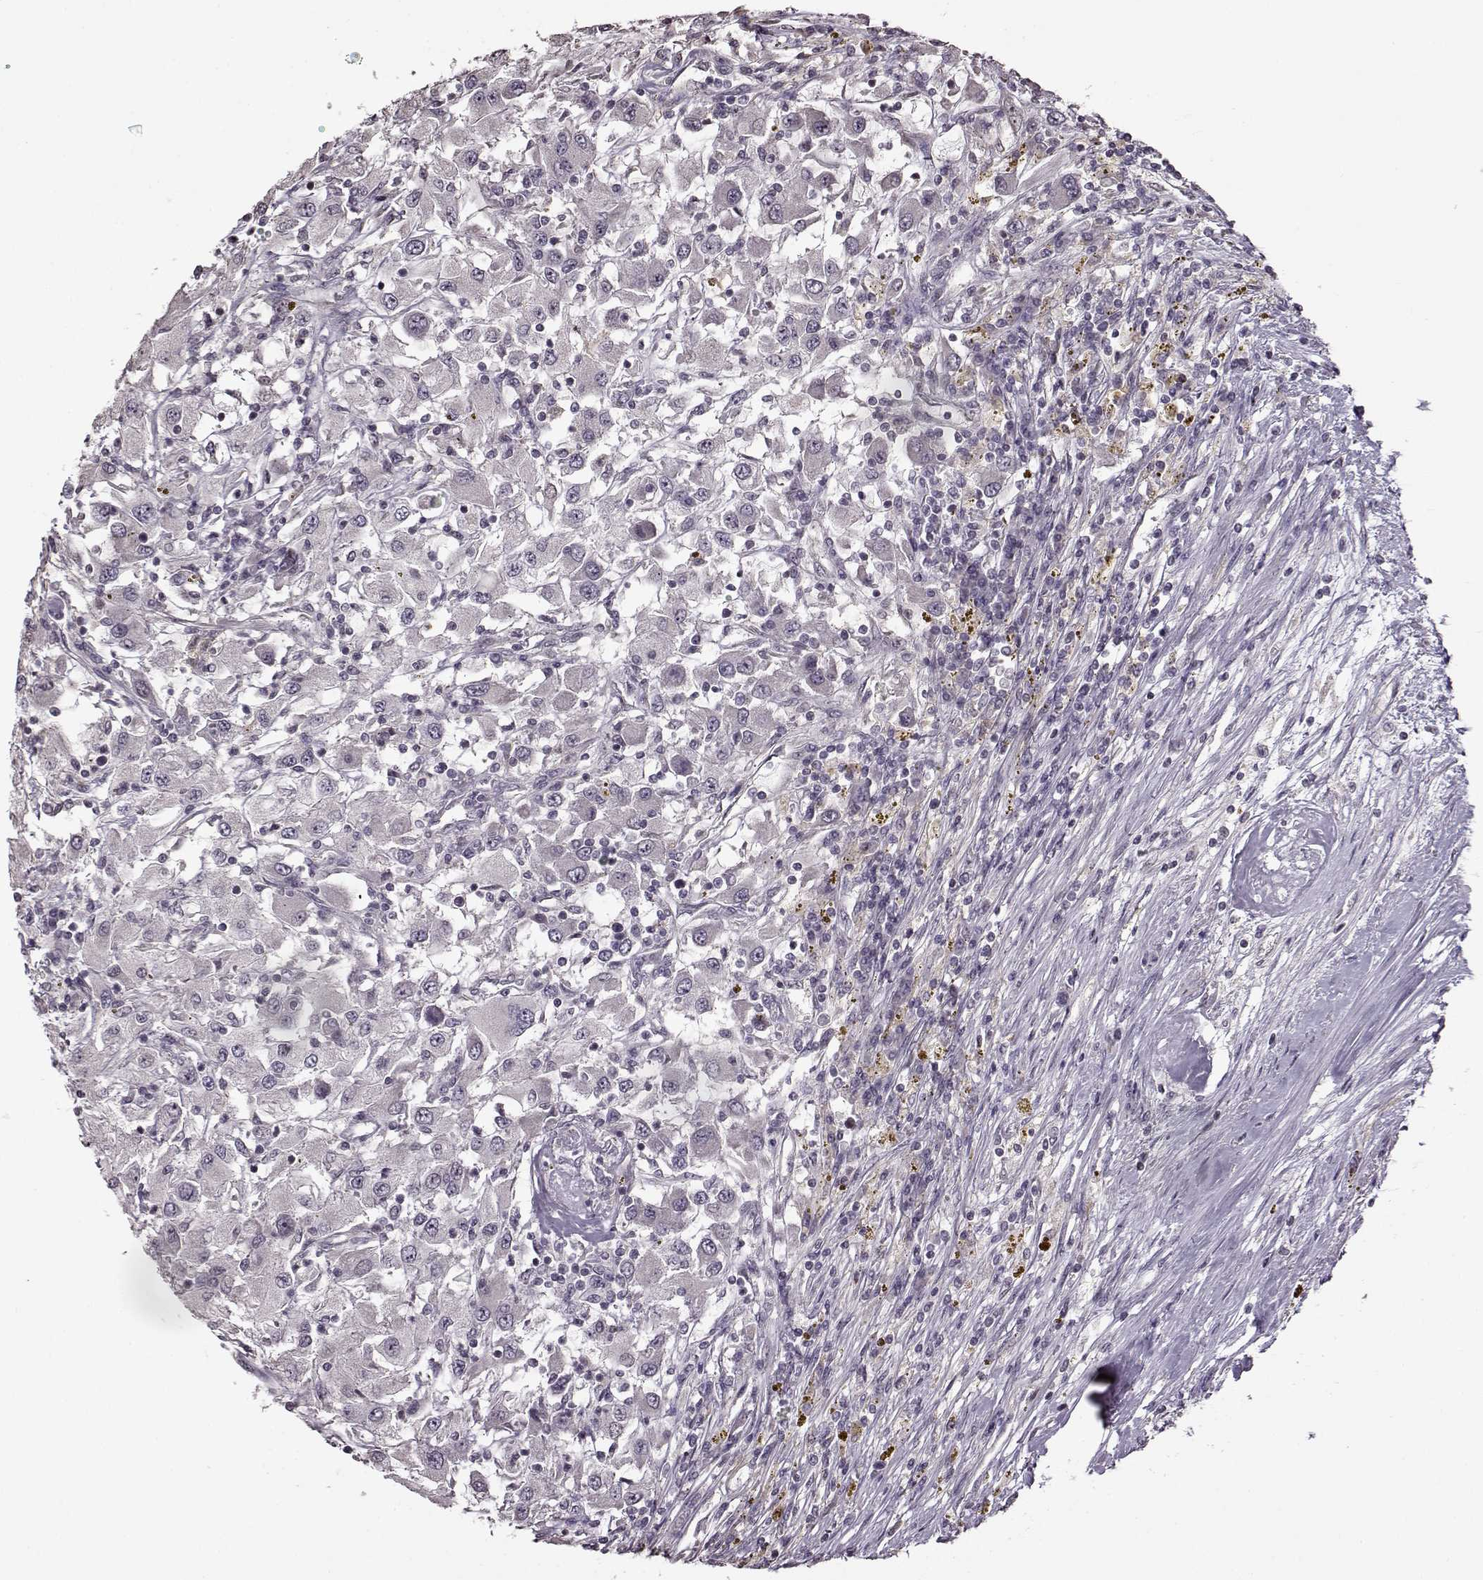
{"staining": {"intensity": "negative", "quantity": "none", "location": "none"}, "tissue": "renal cancer", "cell_type": "Tumor cells", "image_type": "cancer", "snomed": [{"axis": "morphology", "description": "Adenocarcinoma, NOS"}, {"axis": "topography", "description": "Kidney"}], "caption": "Tumor cells show no significant expression in renal cancer.", "gene": "FSHB", "patient": {"sex": "female", "age": 67}}